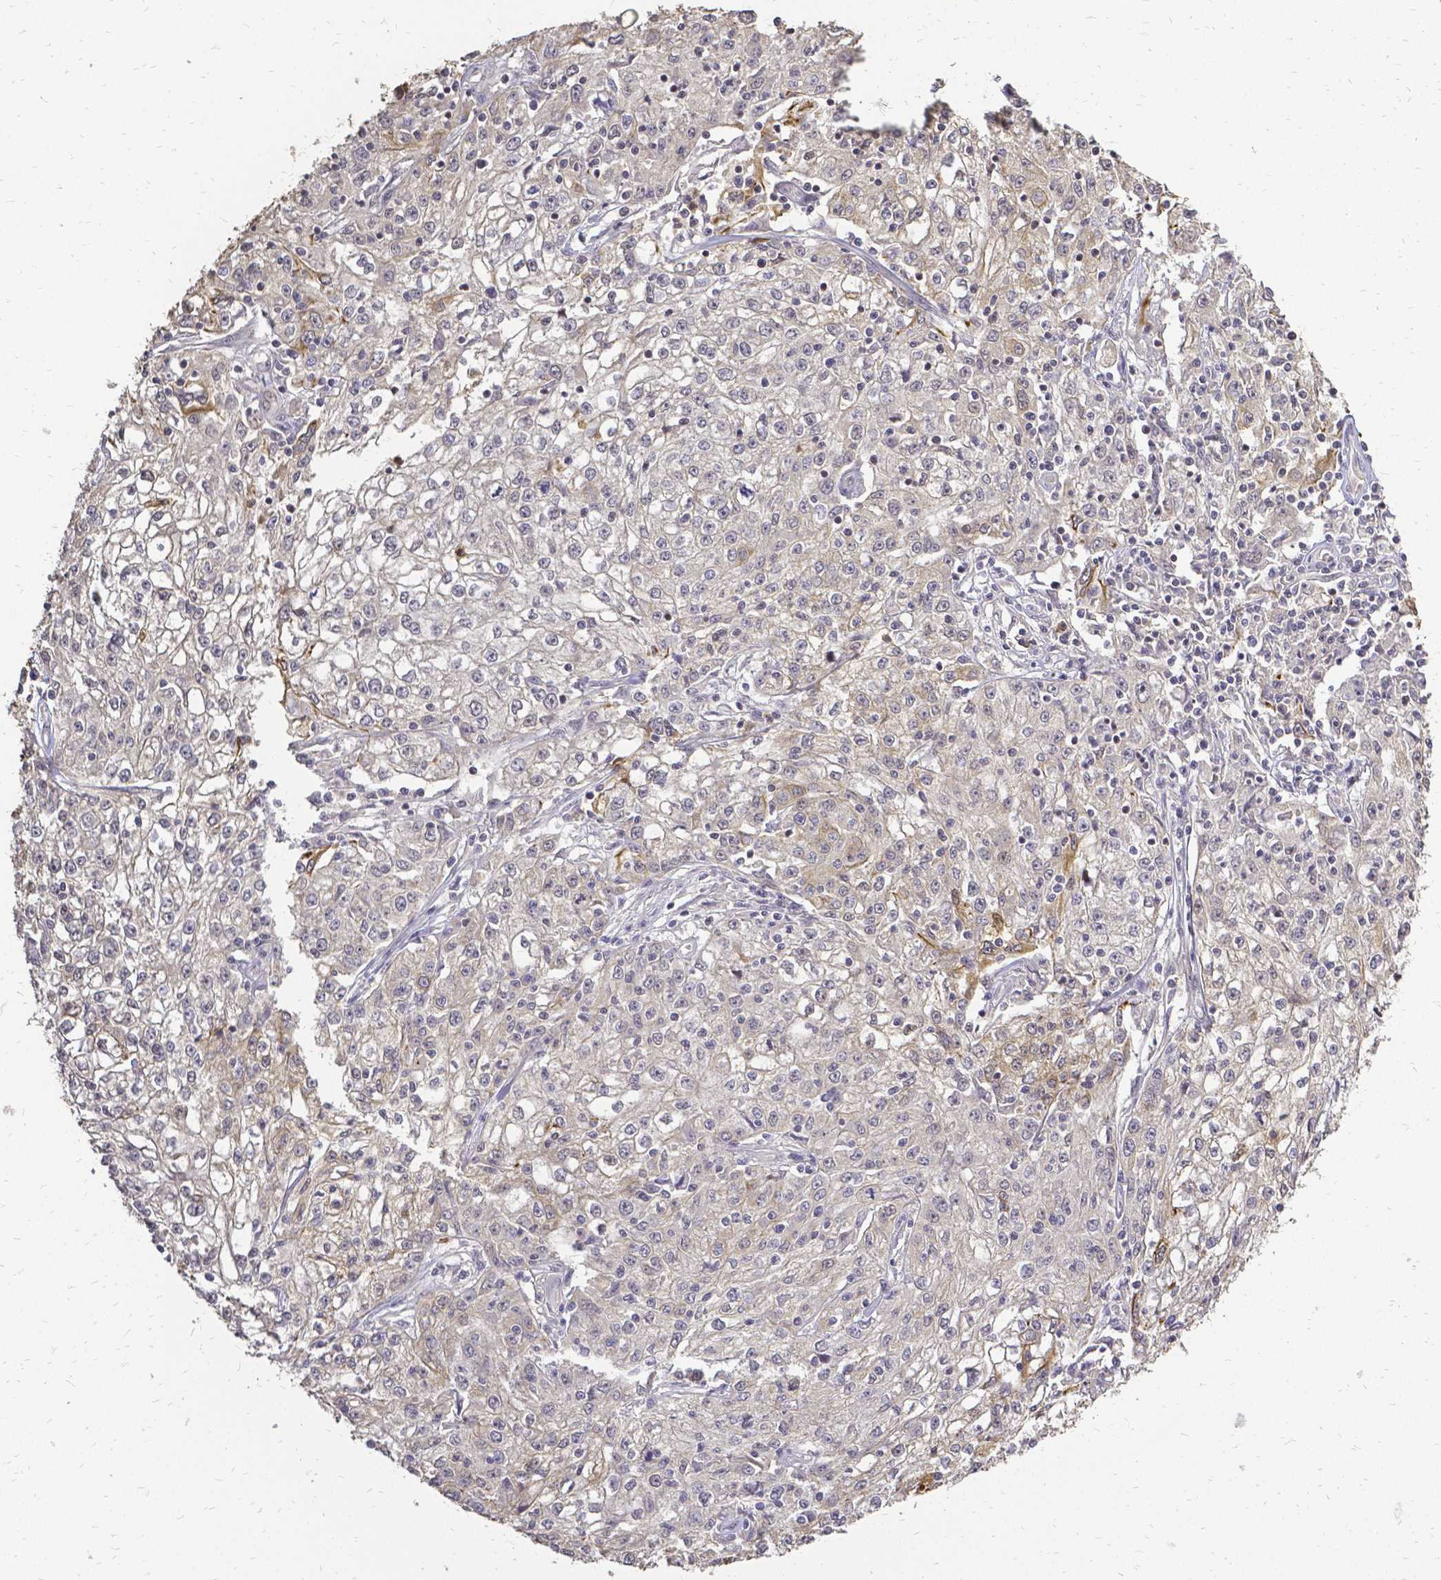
{"staining": {"intensity": "moderate", "quantity": "25%-75%", "location": "cytoplasmic/membranous"}, "tissue": "cervical cancer", "cell_type": "Tumor cells", "image_type": "cancer", "snomed": [{"axis": "morphology", "description": "Squamous cell carcinoma, NOS"}, {"axis": "topography", "description": "Cervix"}], "caption": "The immunohistochemical stain labels moderate cytoplasmic/membranous positivity in tumor cells of cervical cancer tissue. The staining was performed using DAB to visualize the protein expression in brown, while the nuclei were stained in blue with hematoxylin (Magnification: 20x).", "gene": "CIB1", "patient": {"sex": "female", "age": 85}}